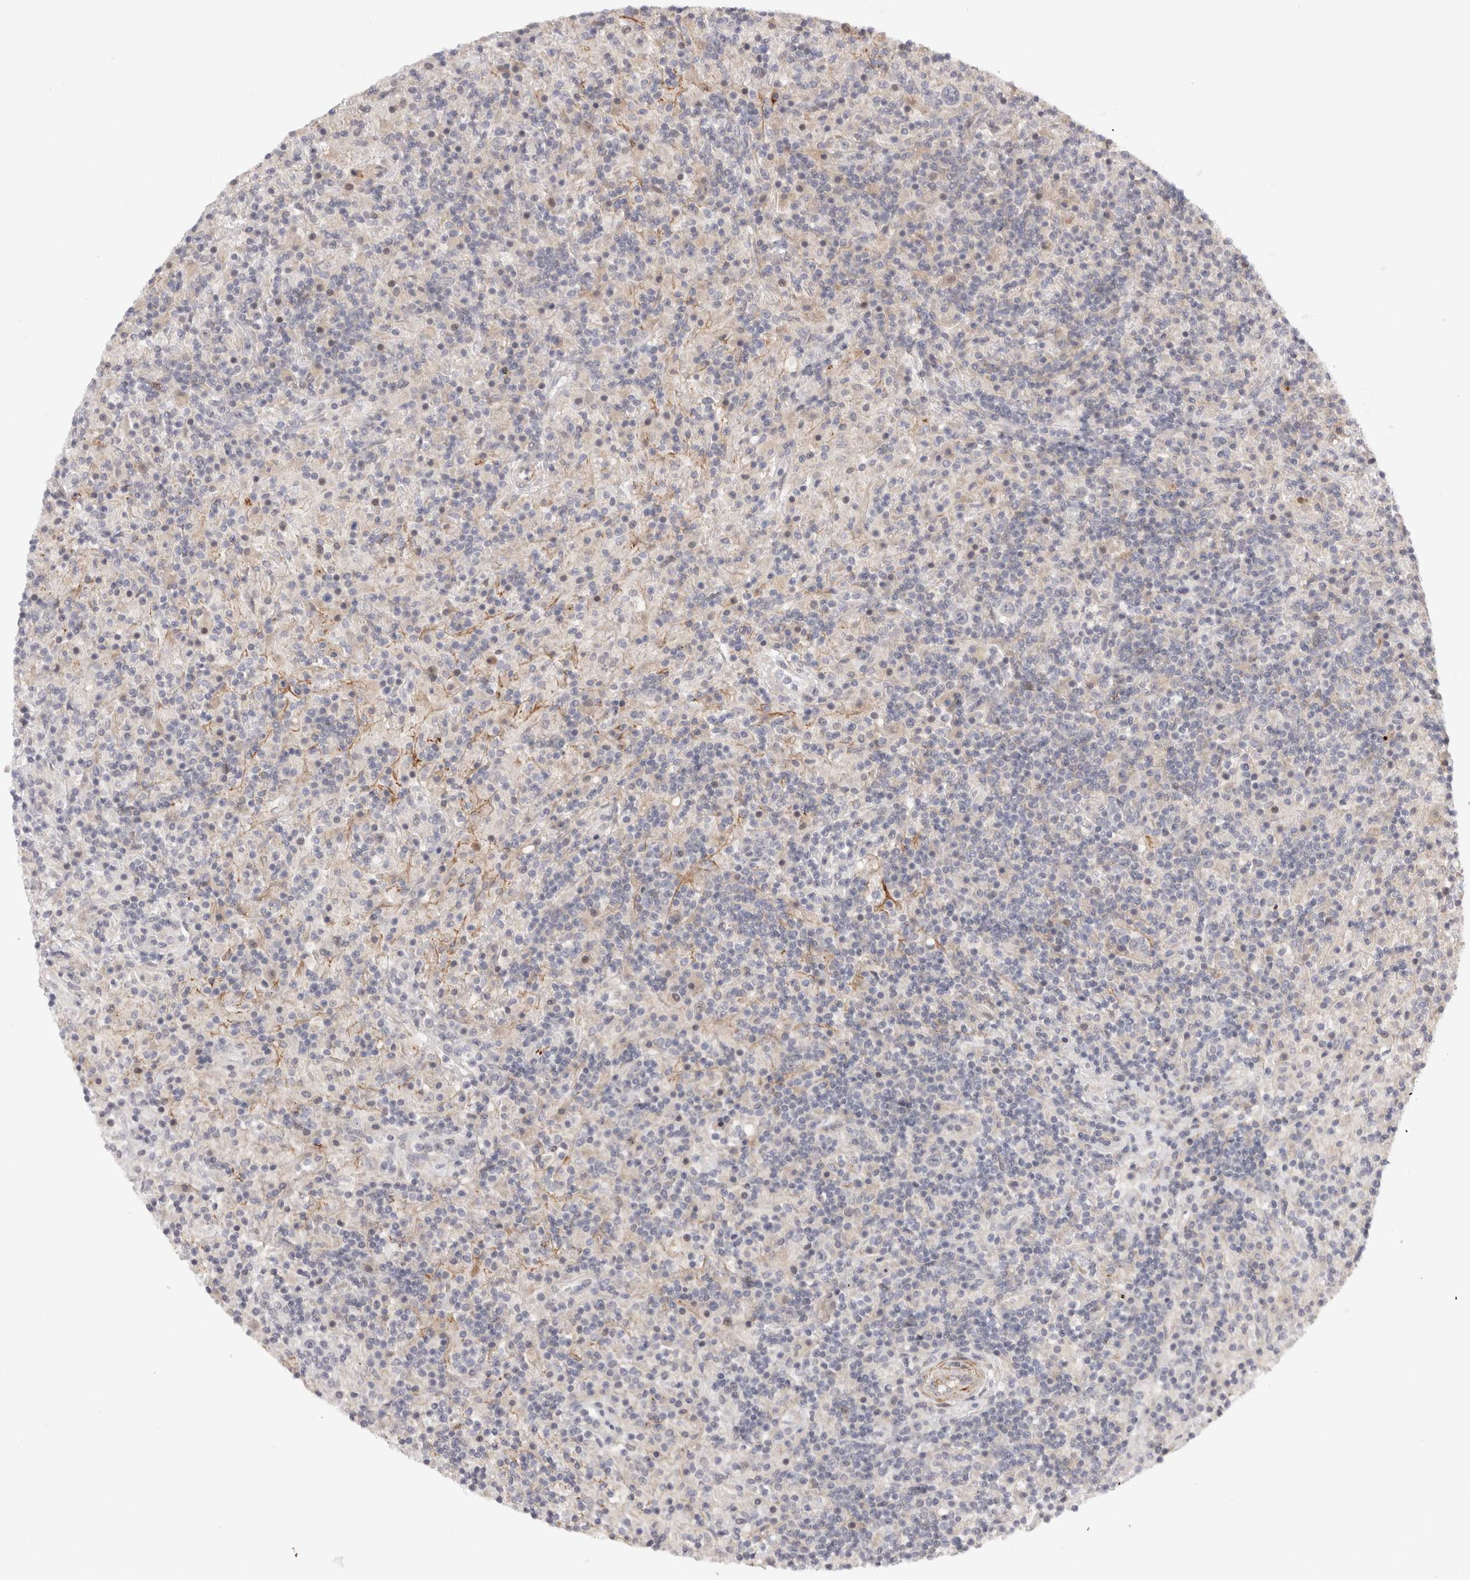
{"staining": {"intensity": "negative", "quantity": "none", "location": "none"}, "tissue": "lymphoma", "cell_type": "Tumor cells", "image_type": "cancer", "snomed": [{"axis": "morphology", "description": "Hodgkin's disease, NOS"}, {"axis": "topography", "description": "Lymph node"}], "caption": "There is no significant staining in tumor cells of Hodgkin's disease.", "gene": "ZNF318", "patient": {"sex": "male", "age": 70}}